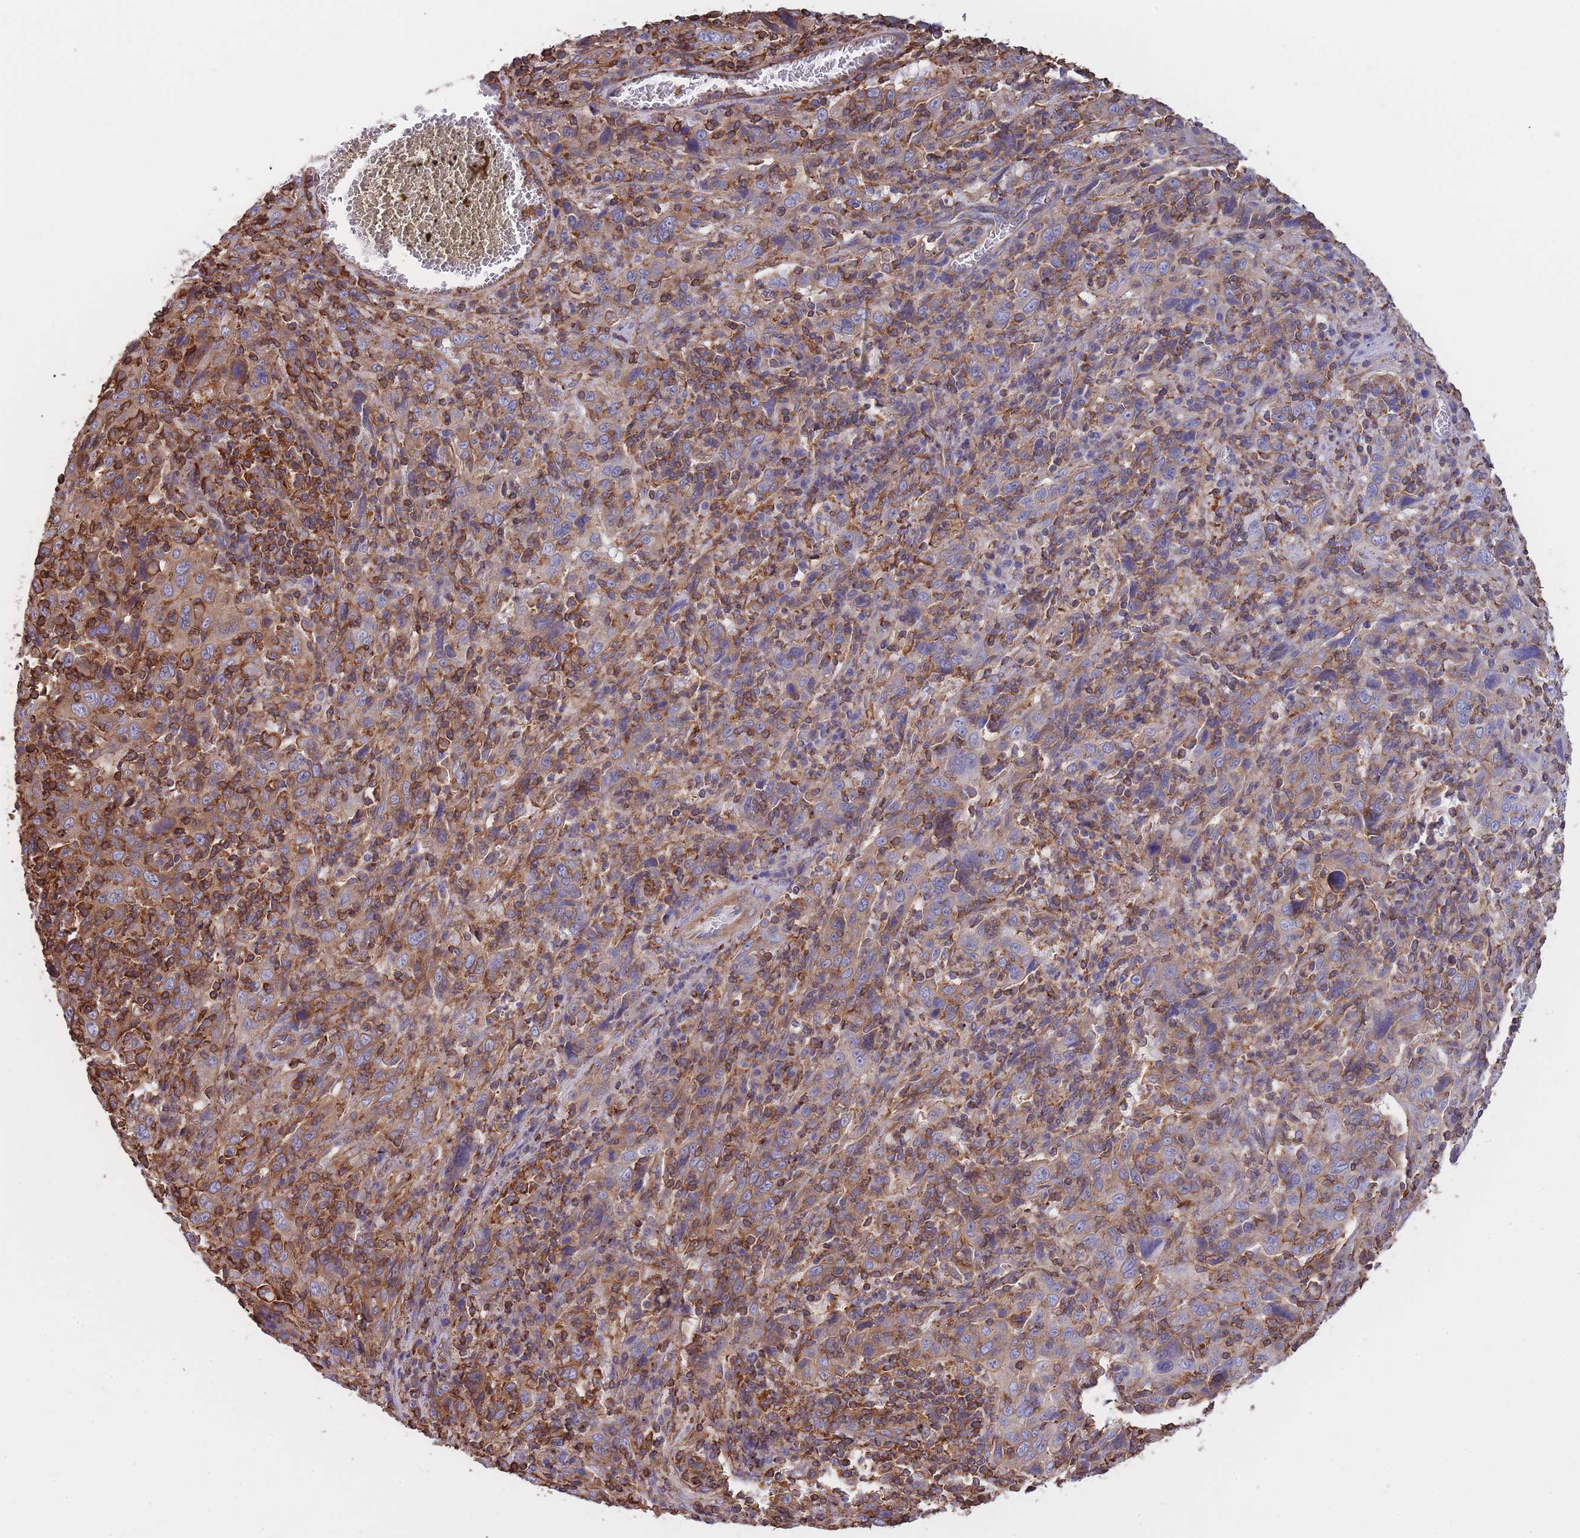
{"staining": {"intensity": "weak", "quantity": ">75%", "location": "cytoplasmic/membranous"}, "tissue": "cervical cancer", "cell_type": "Tumor cells", "image_type": "cancer", "snomed": [{"axis": "morphology", "description": "Squamous cell carcinoma, NOS"}, {"axis": "topography", "description": "Cervix"}], "caption": "Squamous cell carcinoma (cervical) stained for a protein (brown) shows weak cytoplasmic/membranous positive positivity in approximately >75% of tumor cells.", "gene": "LRRN4CL", "patient": {"sex": "female", "age": 46}}